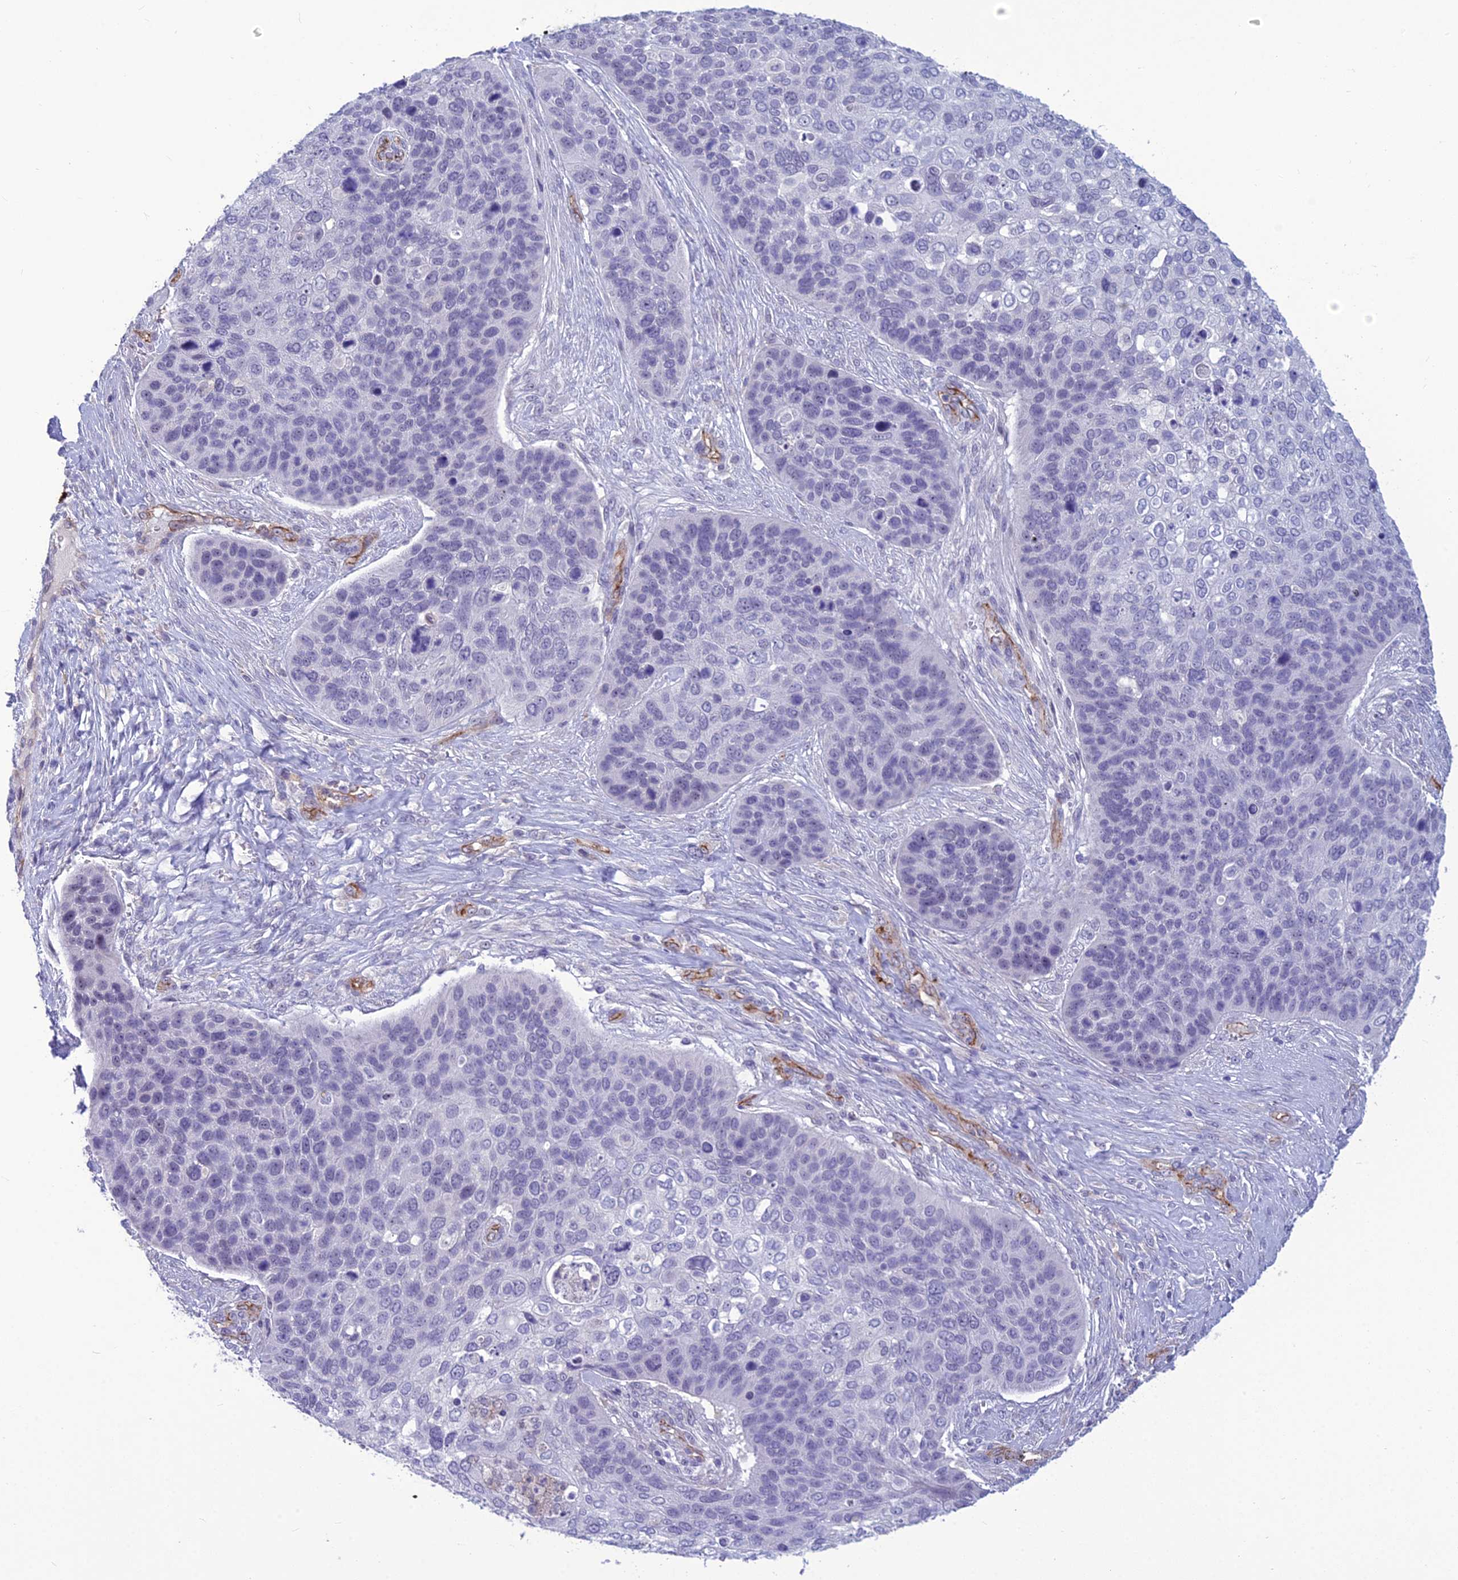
{"staining": {"intensity": "negative", "quantity": "none", "location": "none"}, "tissue": "skin cancer", "cell_type": "Tumor cells", "image_type": "cancer", "snomed": [{"axis": "morphology", "description": "Basal cell carcinoma"}, {"axis": "topography", "description": "Skin"}], "caption": "IHC micrograph of skin basal cell carcinoma stained for a protein (brown), which reveals no staining in tumor cells.", "gene": "BBS7", "patient": {"sex": "female", "age": 74}}